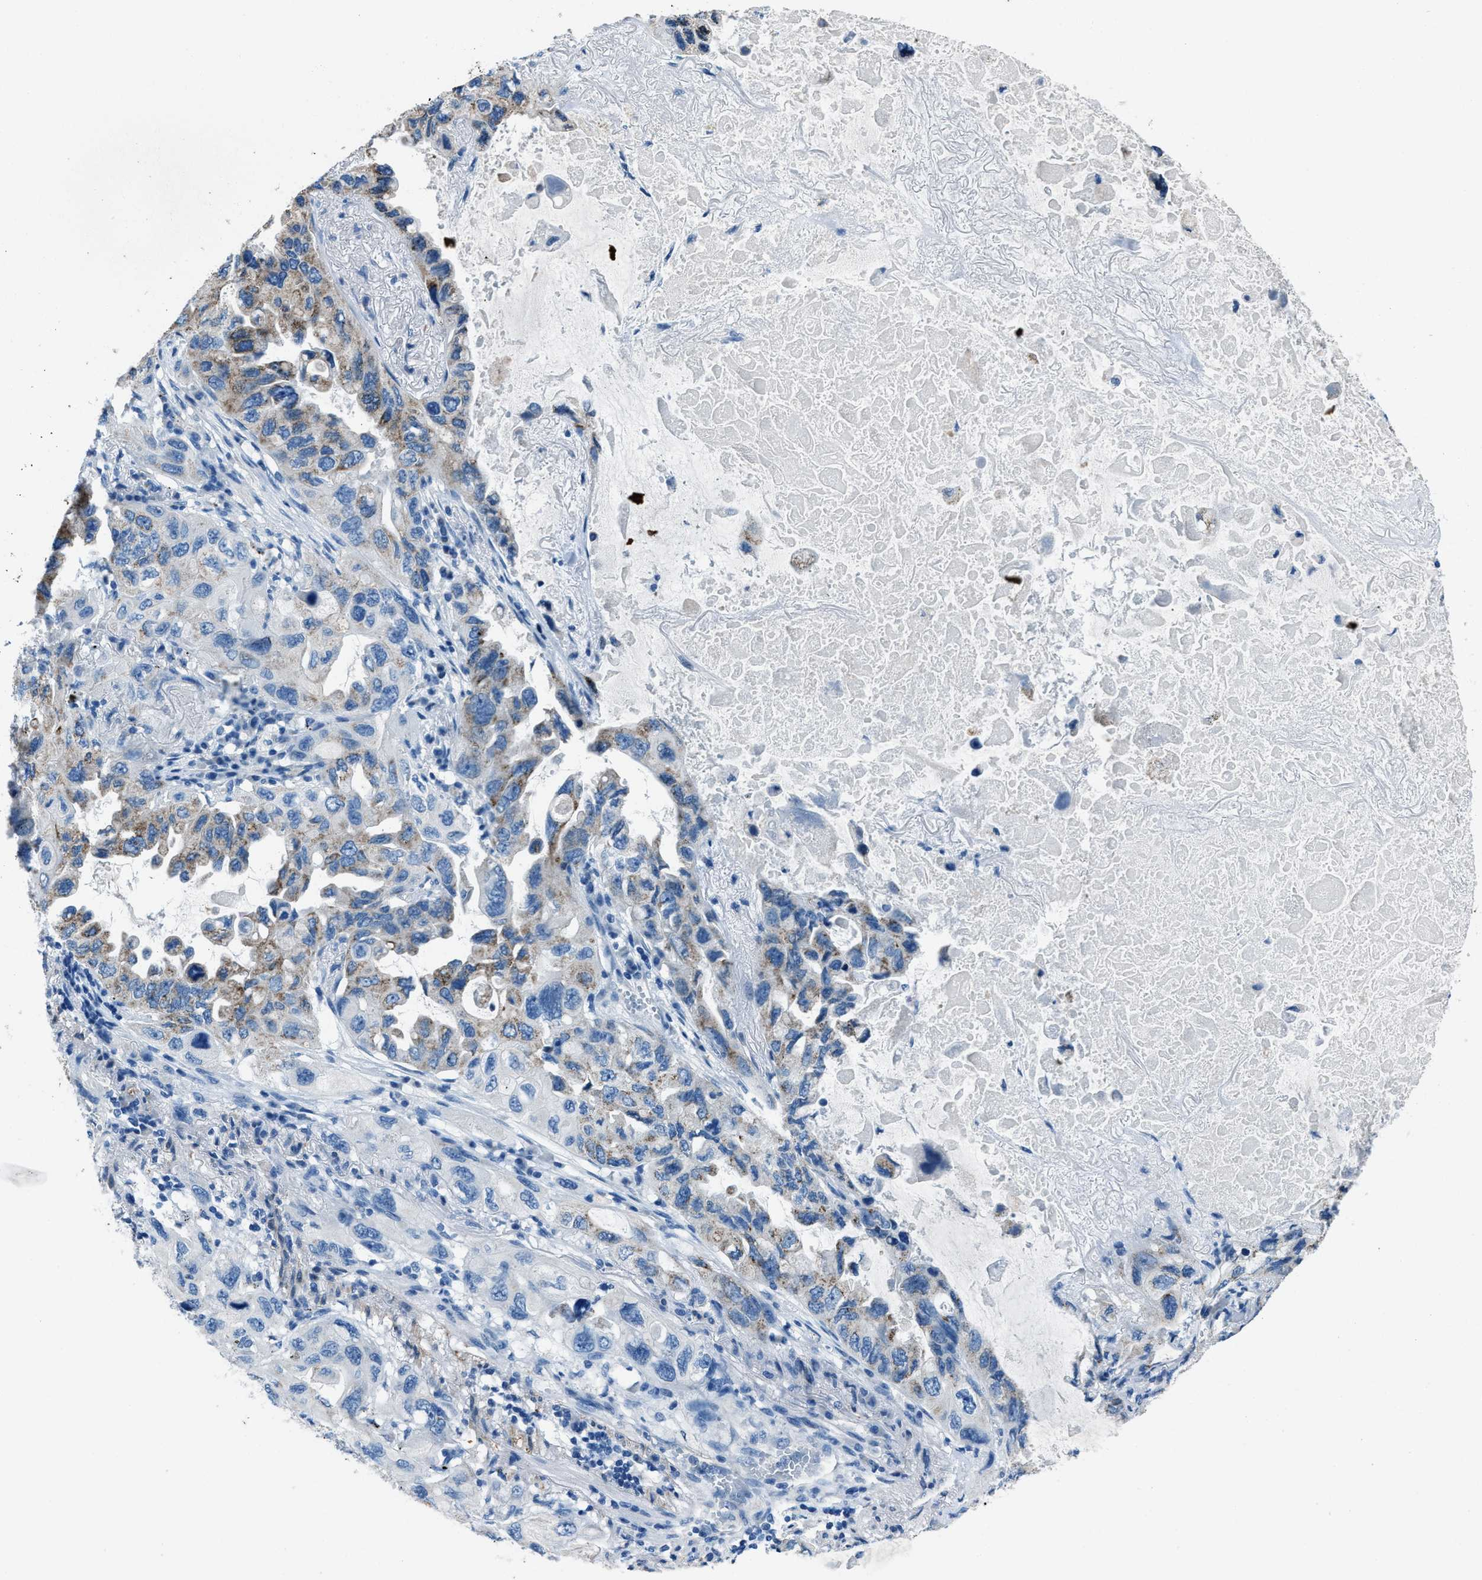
{"staining": {"intensity": "weak", "quantity": "25%-75%", "location": "cytoplasmic/membranous"}, "tissue": "lung cancer", "cell_type": "Tumor cells", "image_type": "cancer", "snomed": [{"axis": "morphology", "description": "Squamous cell carcinoma, NOS"}, {"axis": "topography", "description": "Lung"}], "caption": "High-power microscopy captured an immunohistochemistry image of lung squamous cell carcinoma, revealing weak cytoplasmic/membranous staining in approximately 25%-75% of tumor cells.", "gene": "AMACR", "patient": {"sex": "female", "age": 73}}